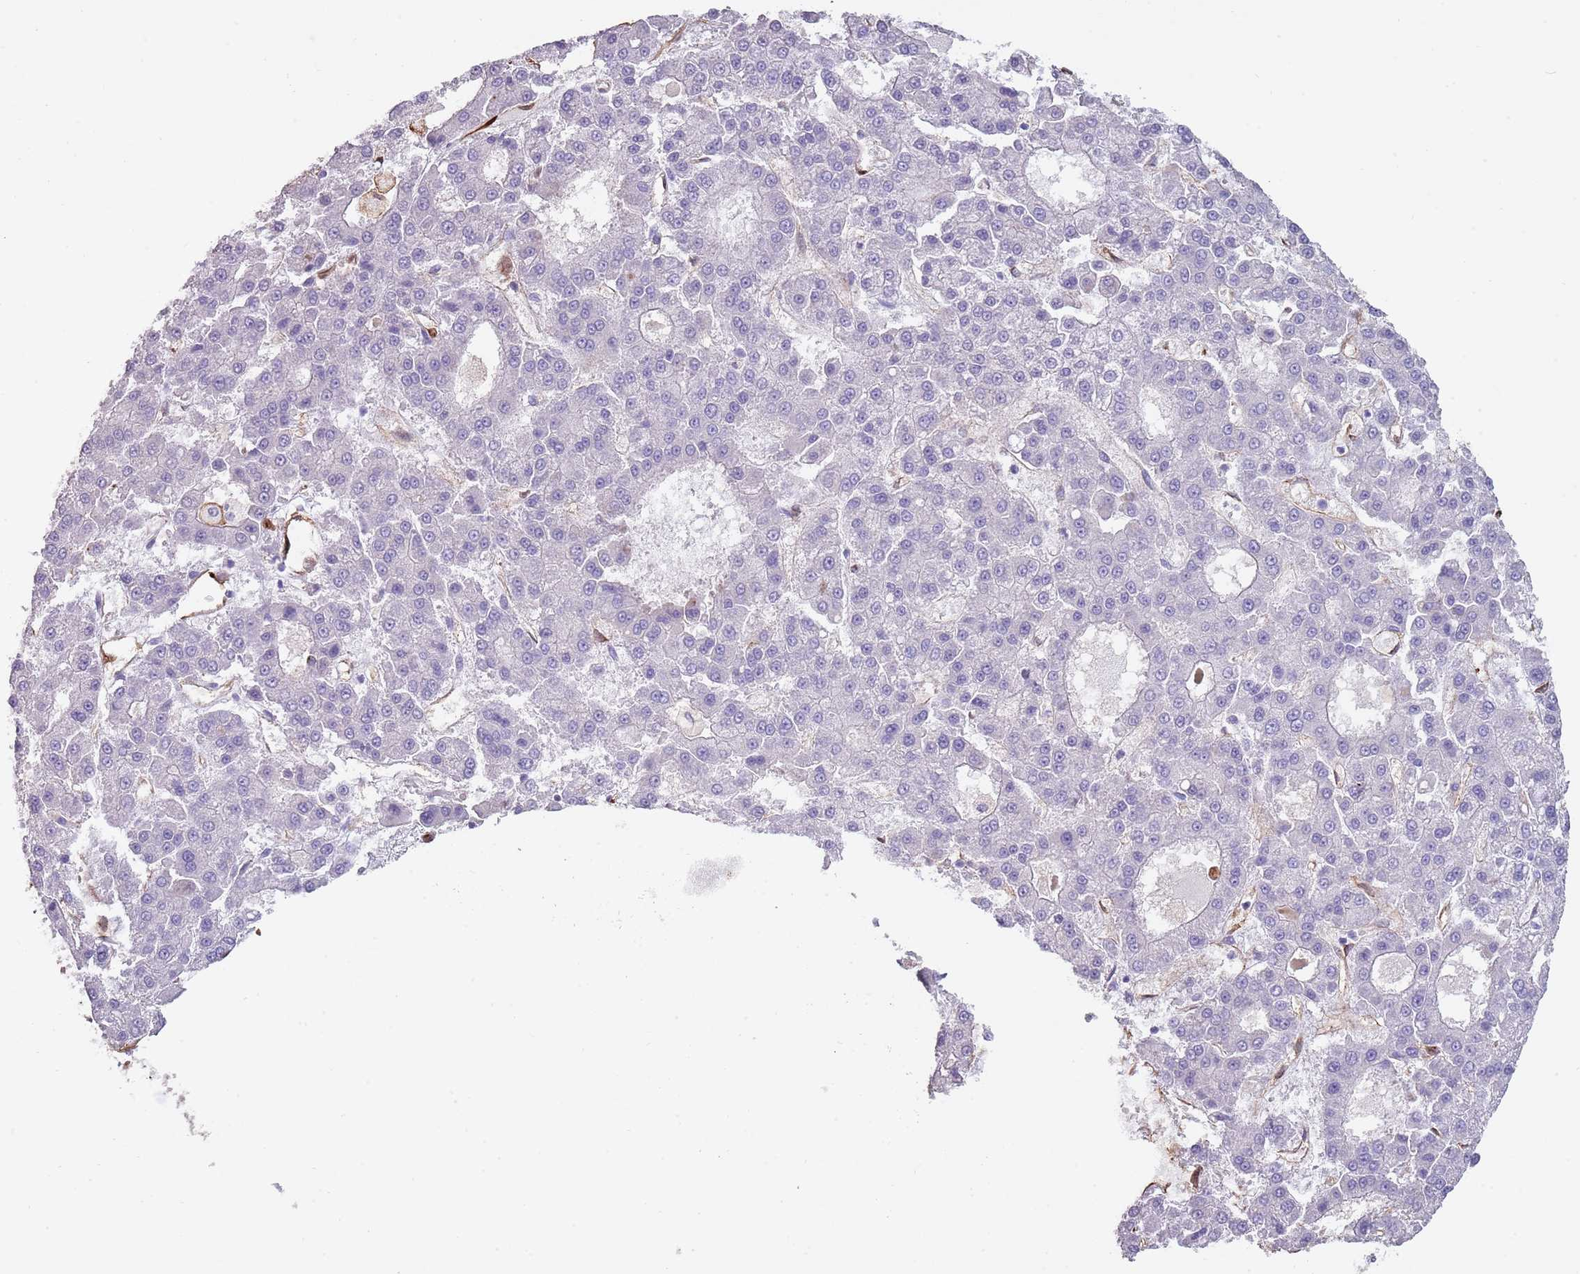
{"staining": {"intensity": "negative", "quantity": "none", "location": "none"}, "tissue": "liver cancer", "cell_type": "Tumor cells", "image_type": "cancer", "snomed": [{"axis": "morphology", "description": "Carcinoma, Hepatocellular, NOS"}, {"axis": "topography", "description": "Liver"}], "caption": "The micrograph demonstrates no staining of tumor cells in liver hepatocellular carcinoma. The staining is performed using DAB brown chromogen with nuclei counter-stained in using hematoxylin.", "gene": "NBPF3", "patient": {"sex": "male", "age": 70}}